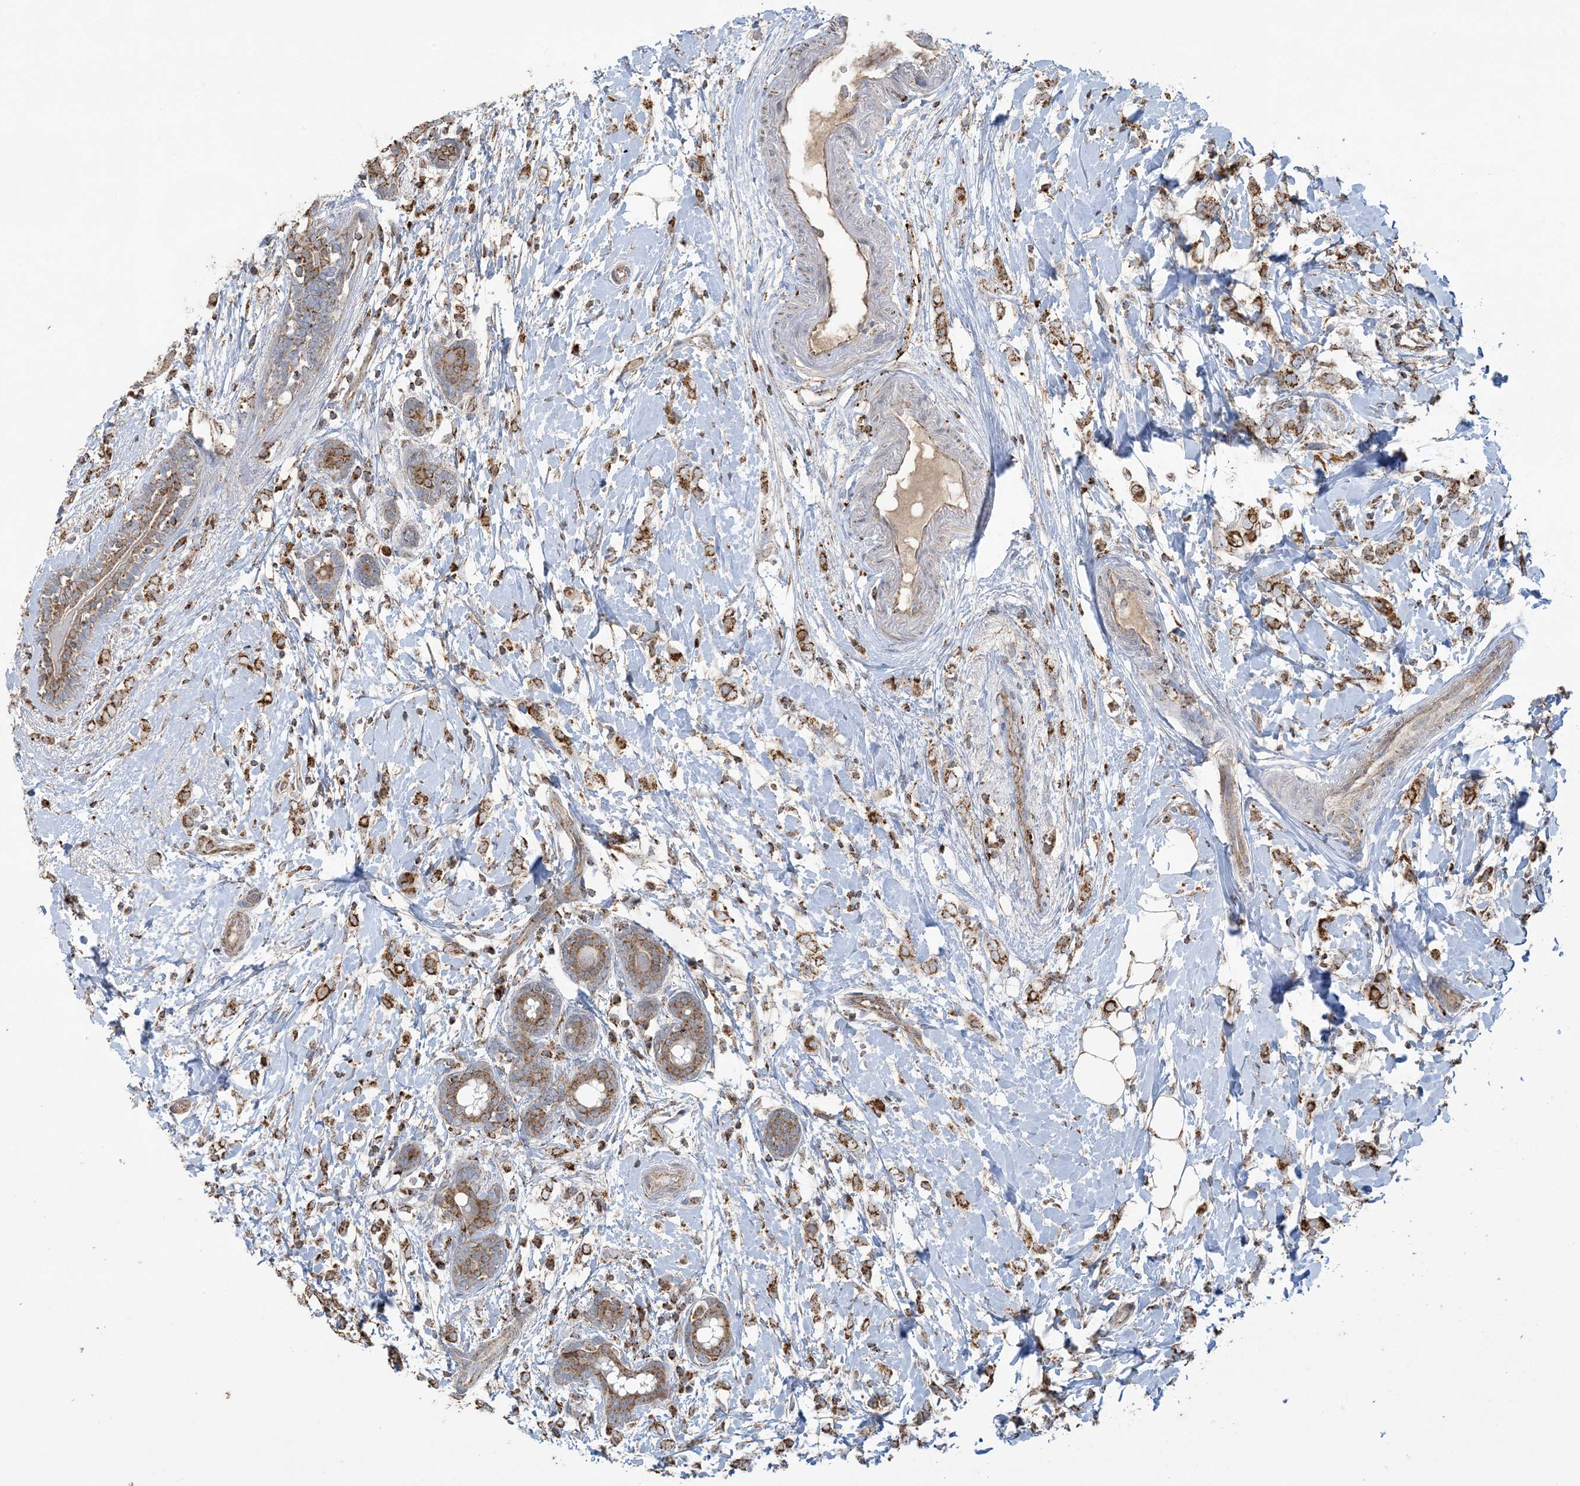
{"staining": {"intensity": "moderate", "quantity": ">75%", "location": "cytoplasmic/membranous"}, "tissue": "breast cancer", "cell_type": "Tumor cells", "image_type": "cancer", "snomed": [{"axis": "morphology", "description": "Normal tissue, NOS"}, {"axis": "morphology", "description": "Lobular carcinoma"}, {"axis": "topography", "description": "Breast"}], "caption": "Breast cancer (lobular carcinoma) stained with immunohistochemistry (IHC) demonstrates moderate cytoplasmic/membranous staining in approximately >75% of tumor cells. The staining was performed using DAB to visualize the protein expression in brown, while the nuclei were stained in blue with hematoxylin (Magnification: 20x).", "gene": "AGA", "patient": {"sex": "female", "age": 47}}